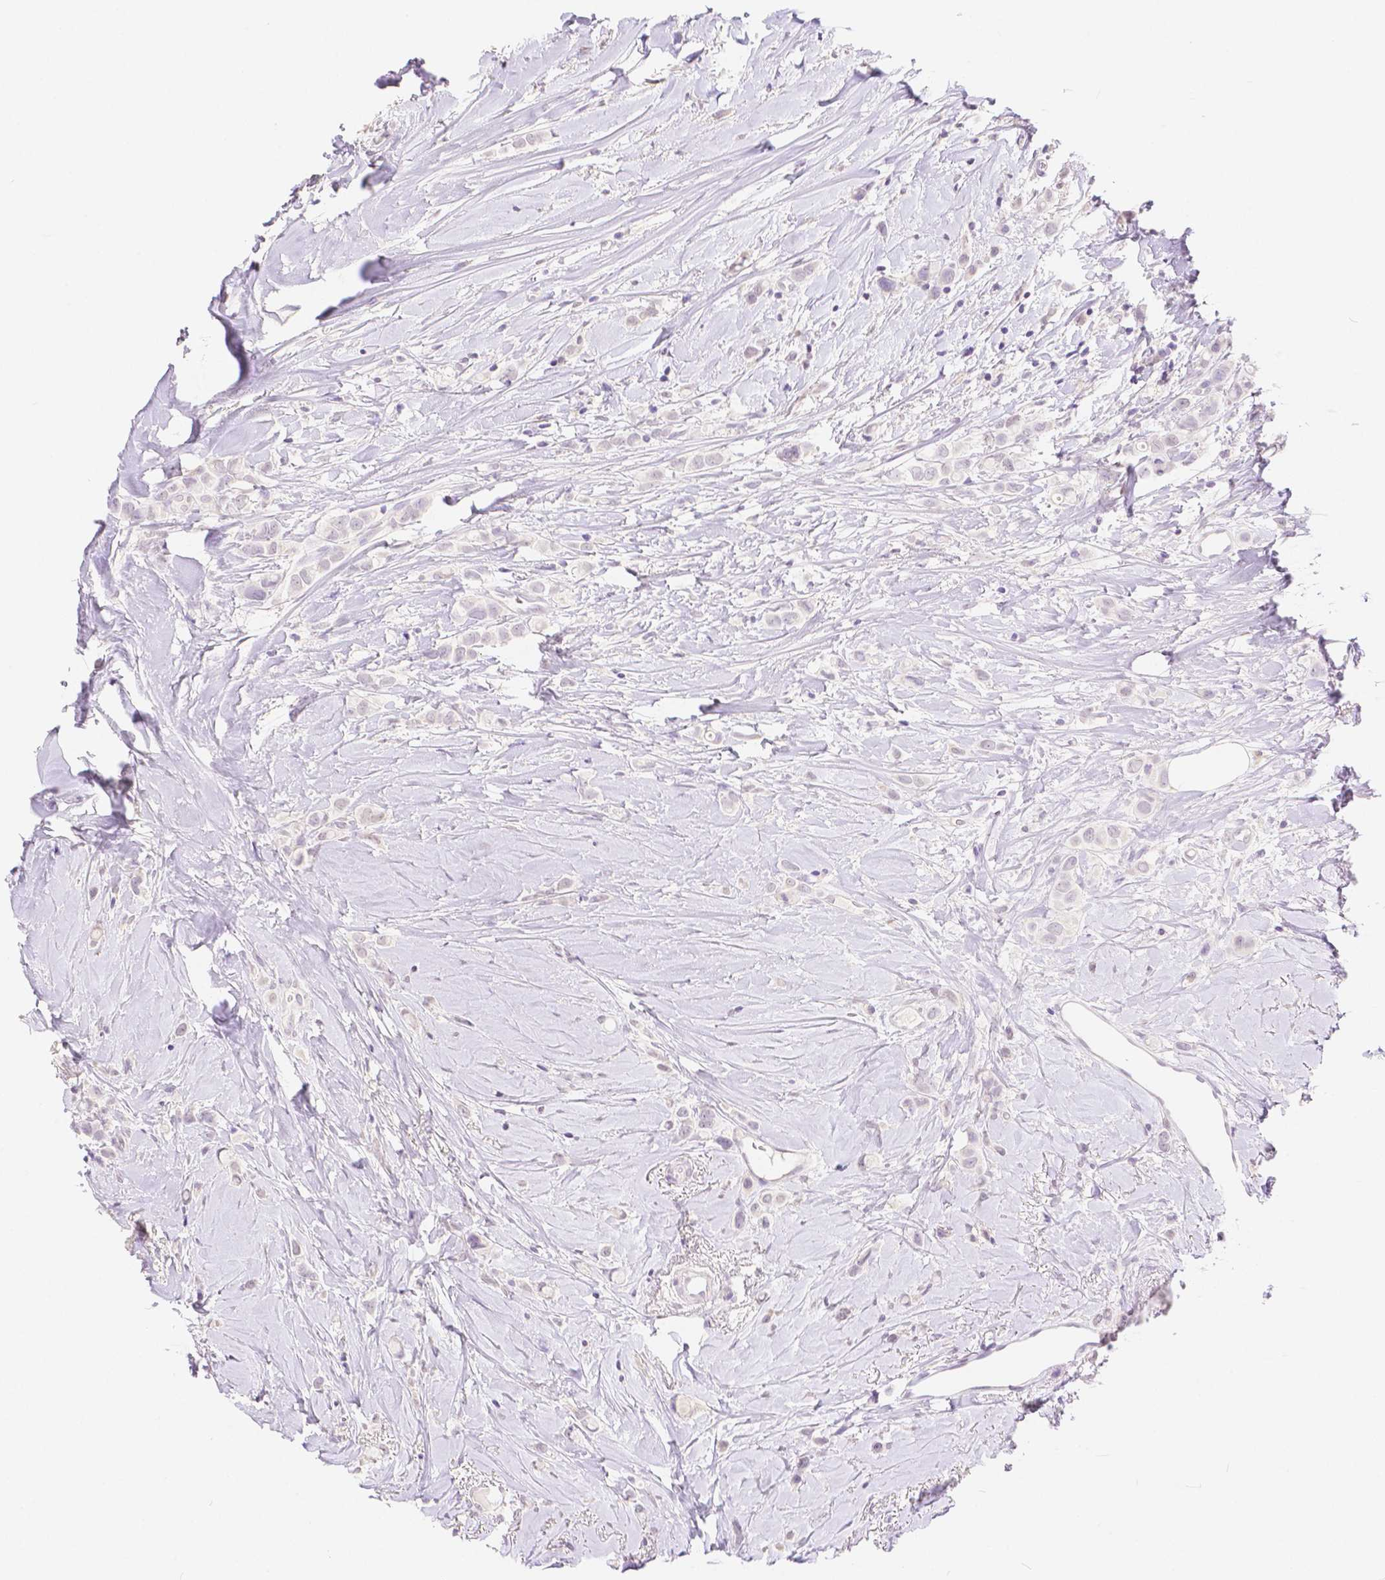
{"staining": {"intensity": "negative", "quantity": "none", "location": "none"}, "tissue": "breast cancer", "cell_type": "Tumor cells", "image_type": "cancer", "snomed": [{"axis": "morphology", "description": "Lobular carcinoma"}, {"axis": "topography", "description": "Breast"}], "caption": "Protein analysis of lobular carcinoma (breast) displays no significant positivity in tumor cells.", "gene": "HNF1B", "patient": {"sex": "female", "age": 66}}